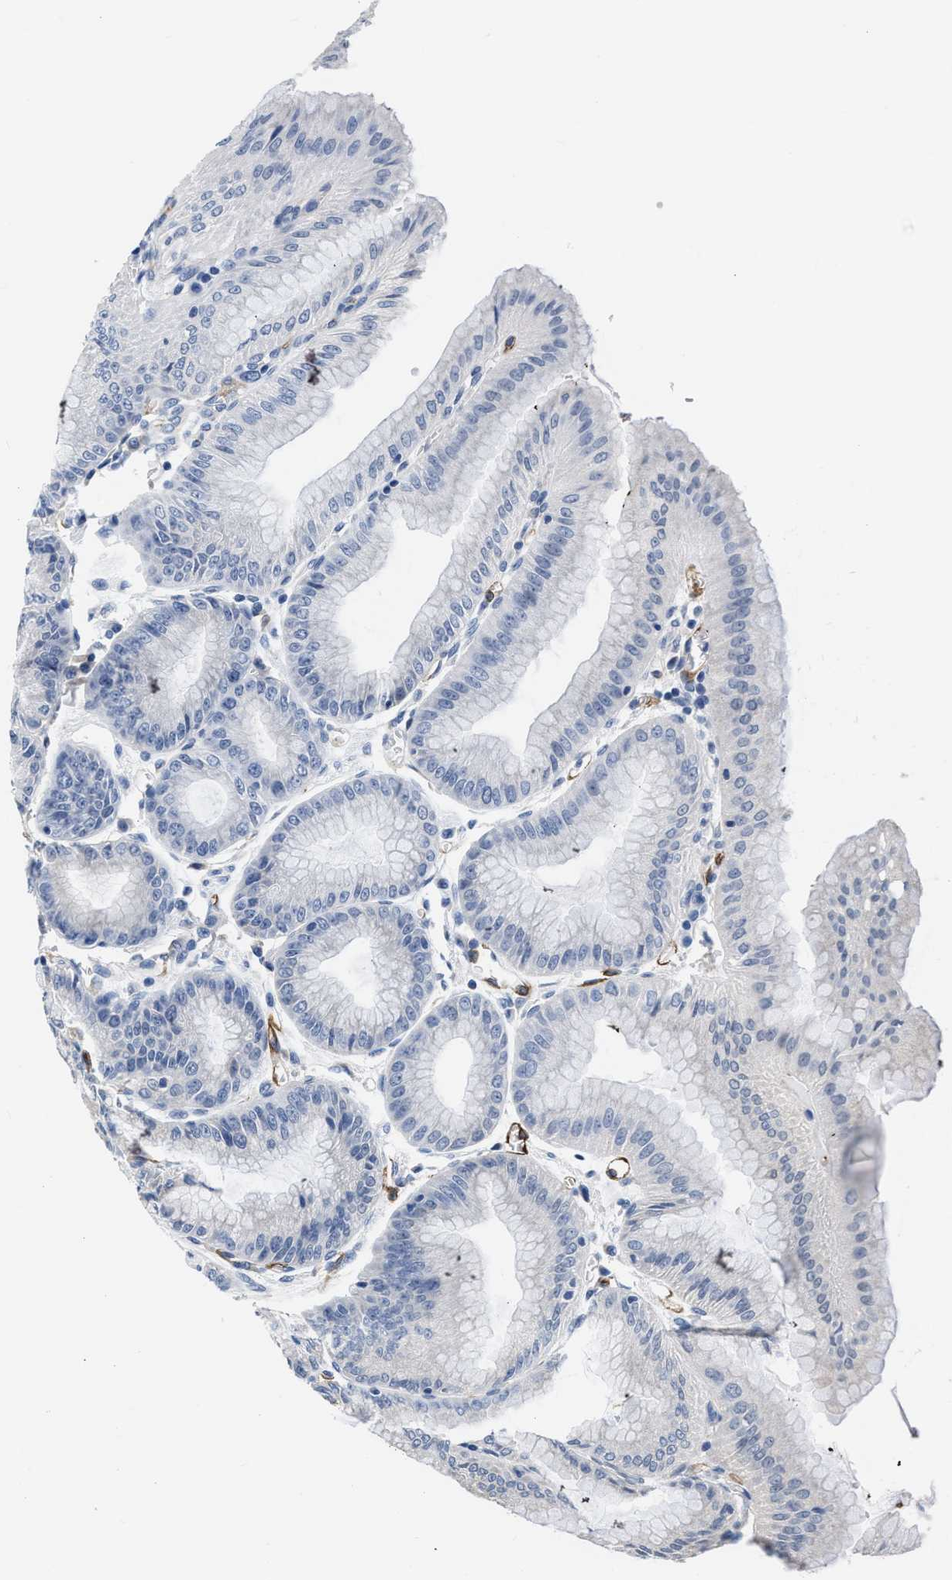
{"staining": {"intensity": "negative", "quantity": "none", "location": "none"}, "tissue": "stomach", "cell_type": "Glandular cells", "image_type": "normal", "snomed": [{"axis": "morphology", "description": "Normal tissue, NOS"}, {"axis": "topography", "description": "Stomach, lower"}], "caption": "A micrograph of stomach stained for a protein exhibits no brown staining in glandular cells. (Immunohistochemistry, brightfield microscopy, high magnification).", "gene": "C22orf42", "patient": {"sex": "male", "age": 71}}